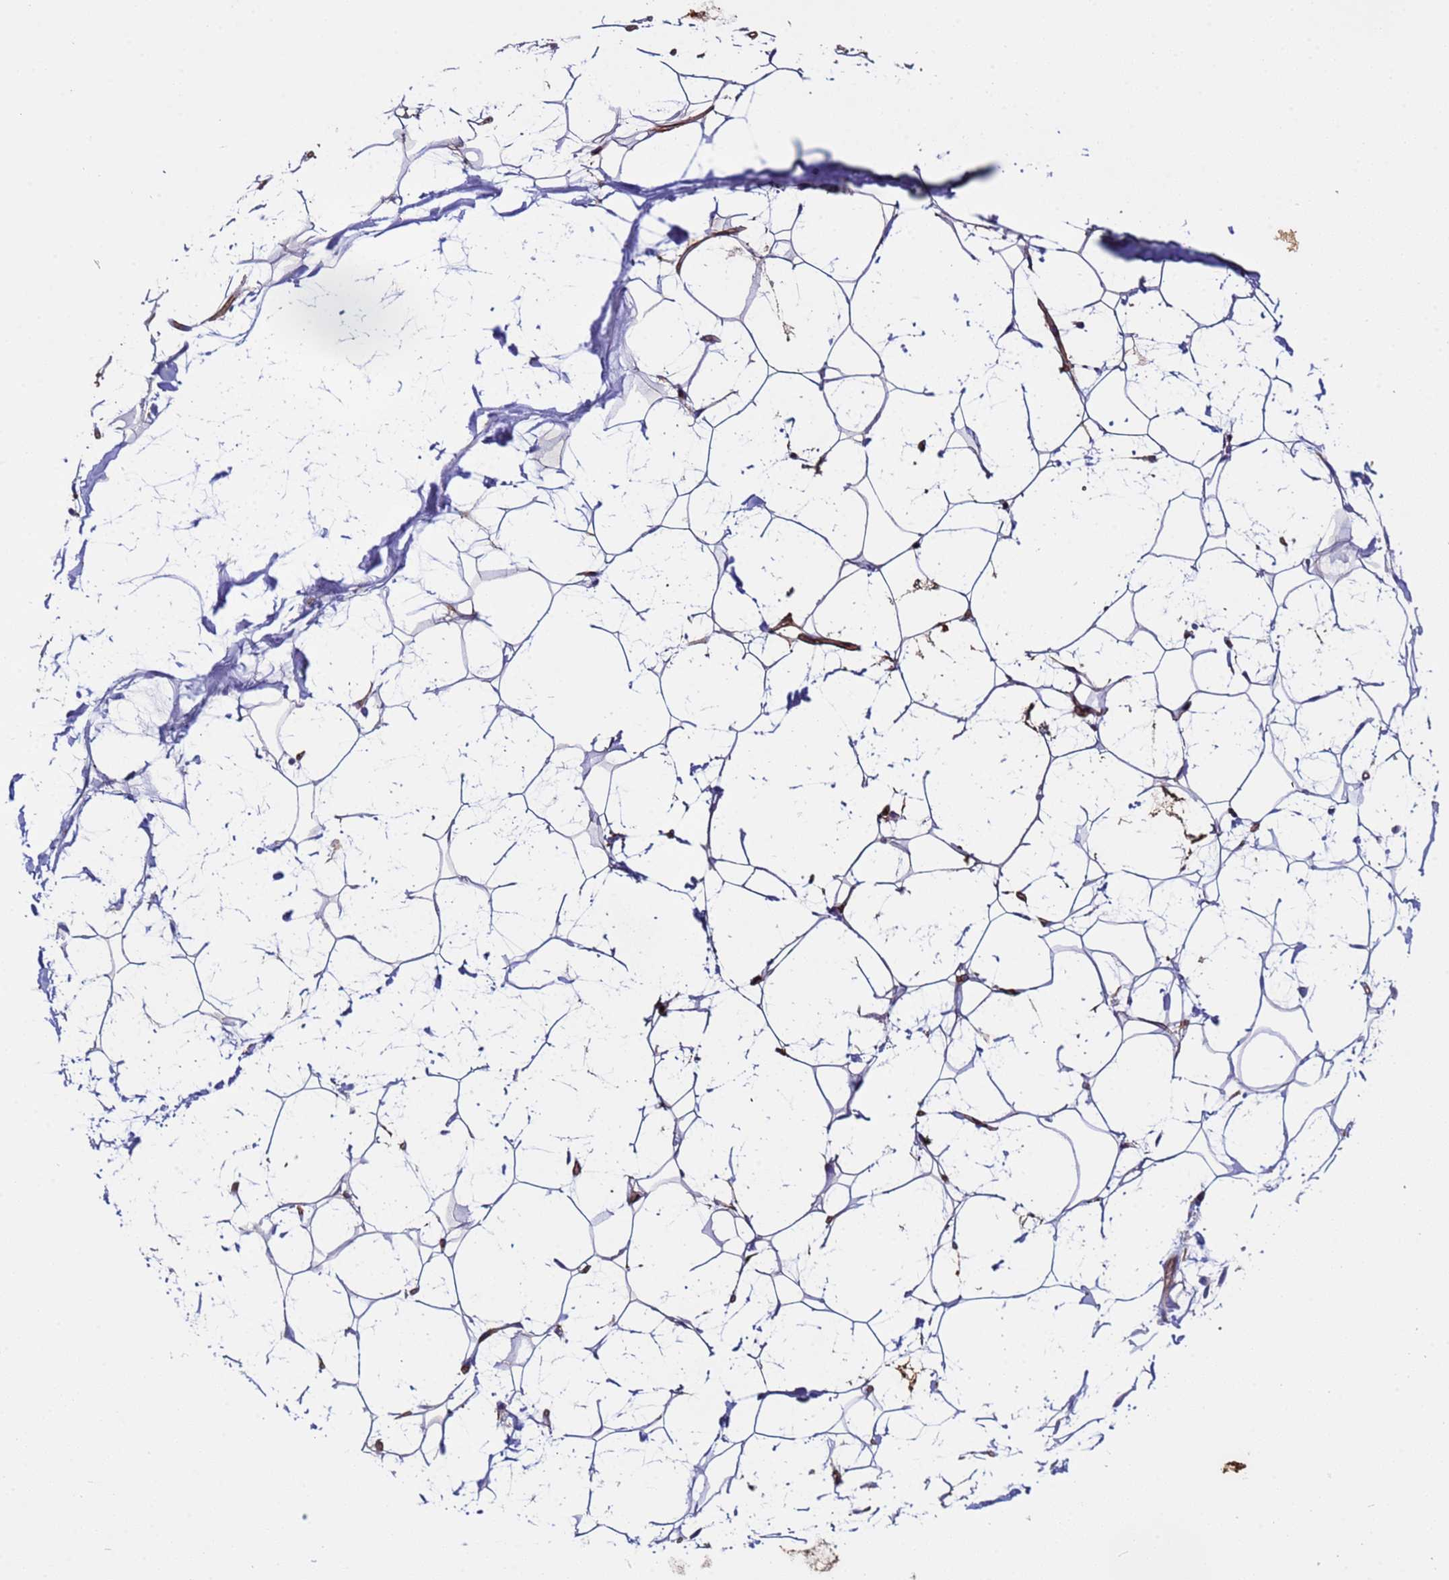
{"staining": {"intensity": "negative", "quantity": "none", "location": "none"}, "tissue": "adipose tissue", "cell_type": "Adipocytes", "image_type": "normal", "snomed": [{"axis": "morphology", "description": "Normal tissue, NOS"}, {"axis": "topography", "description": "Breast"}], "caption": "Immunohistochemistry (IHC) image of normal adipose tissue stained for a protein (brown), which demonstrates no expression in adipocytes.", "gene": "ZNF248", "patient": {"sex": "female", "age": 26}}